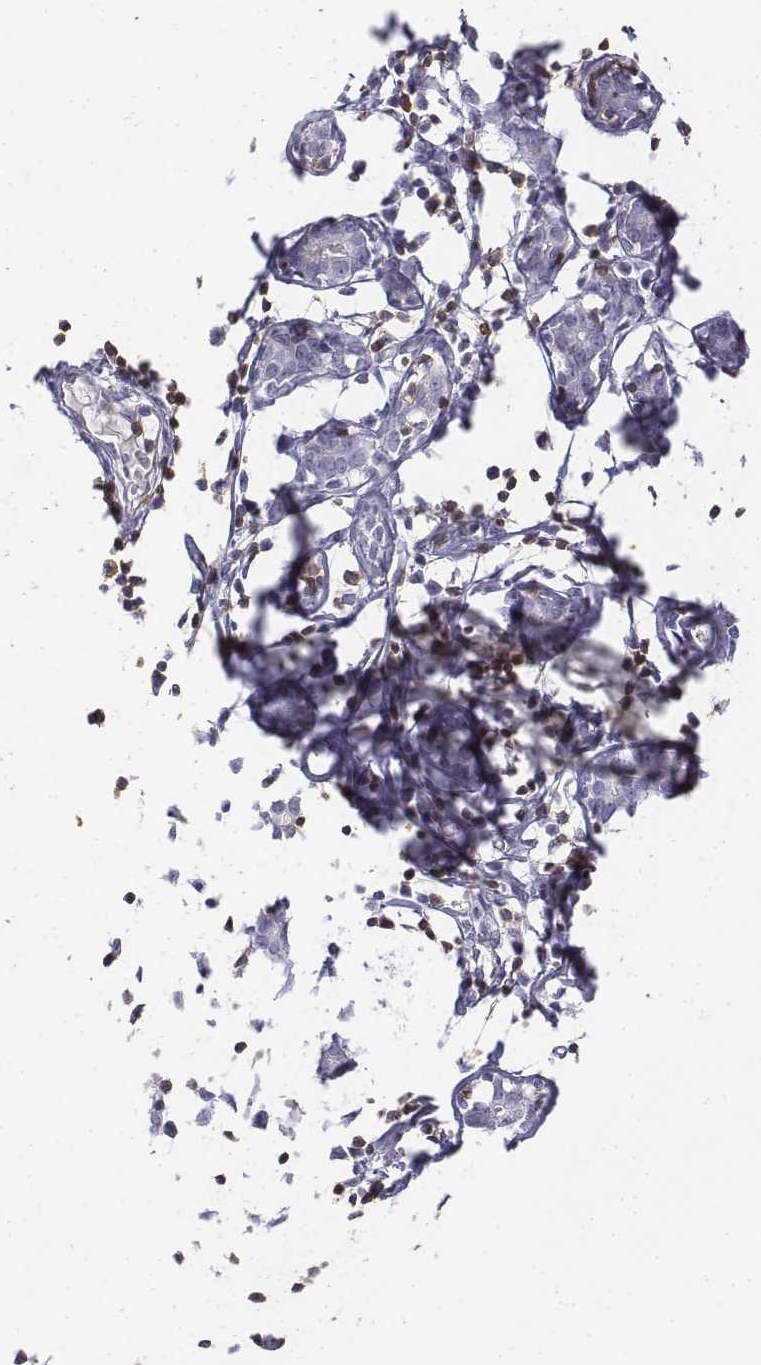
{"staining": {"intensity": "negative", "quantity": "none", "location": "none"}, "tissue": "breast", "cell_type": "Adipocytes", "image_type": "normal", "snomed": [{"axis": "morphology", "description": "Normal tissue, NOS"}, {"axis": "topography", "description": "Breast"}], "caption": "The image reveals no staining of adipocytes in normal breast. (DAB (3,3'-diaminobenzidine) immunohistochemistry (IHC) with hematoxylin counter stain).", "gene": "CD3E", "patient": {"sex": "female", "age": 27}}